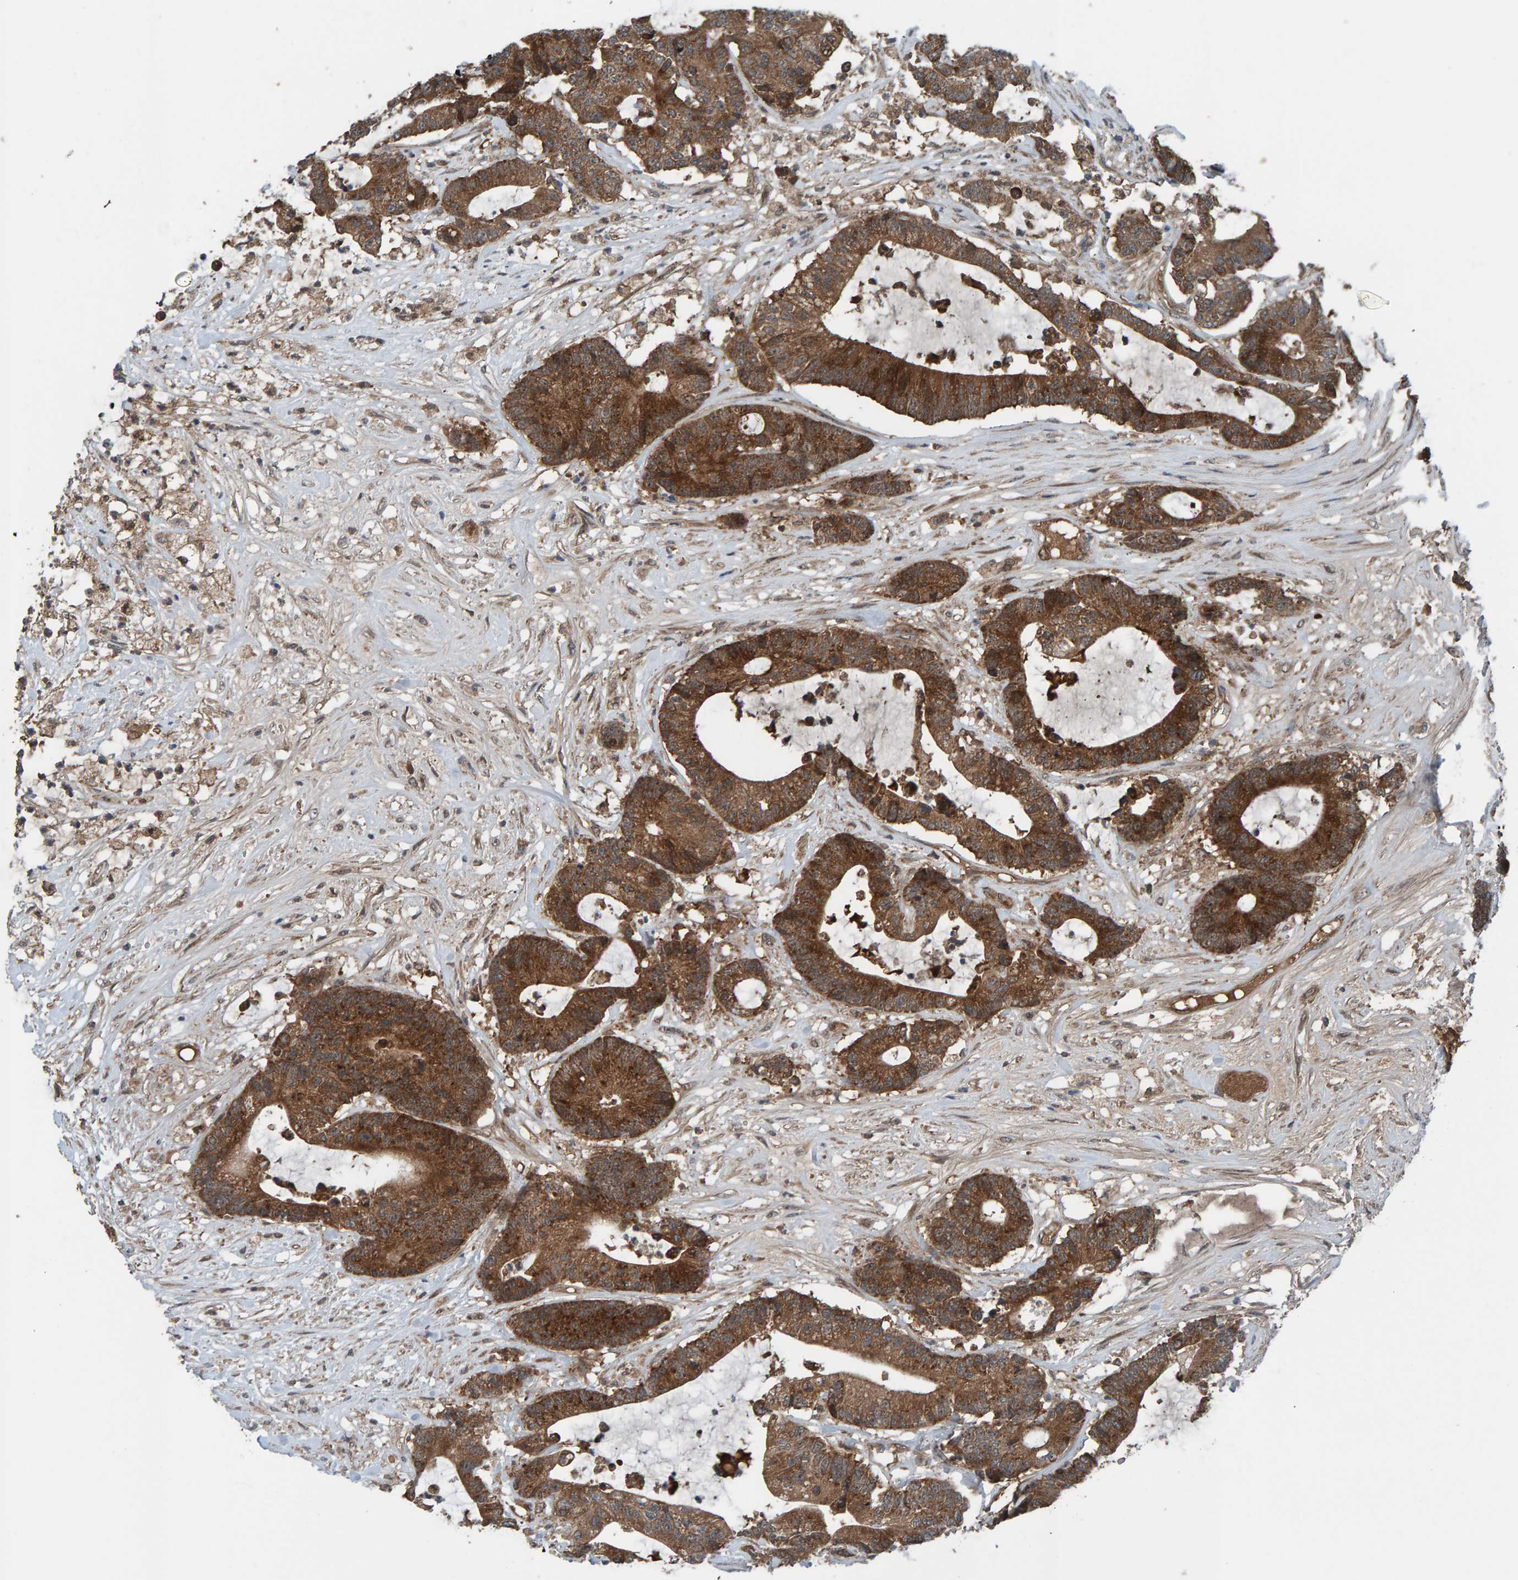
{"staining": {"intensity": "strong", "quantity": ">75%", "location": "cytoplasmic/membranous"}, "tissue": "colorectal cancer", "cell_type": "Tumor cells", "image_type": "cancer", "snomed": [{"axis": "morphology", "description": "Adenocarcinoma, NOS"}, {"axis": "topography", "description": "Colon"}], "caption": "Human adenocarcinoma (colorectal) stained with a protein marker demonstrates strong staining in tumor cells.", "gene": "CUEDC1", "patient": {"sex": "female", "age": 84}}